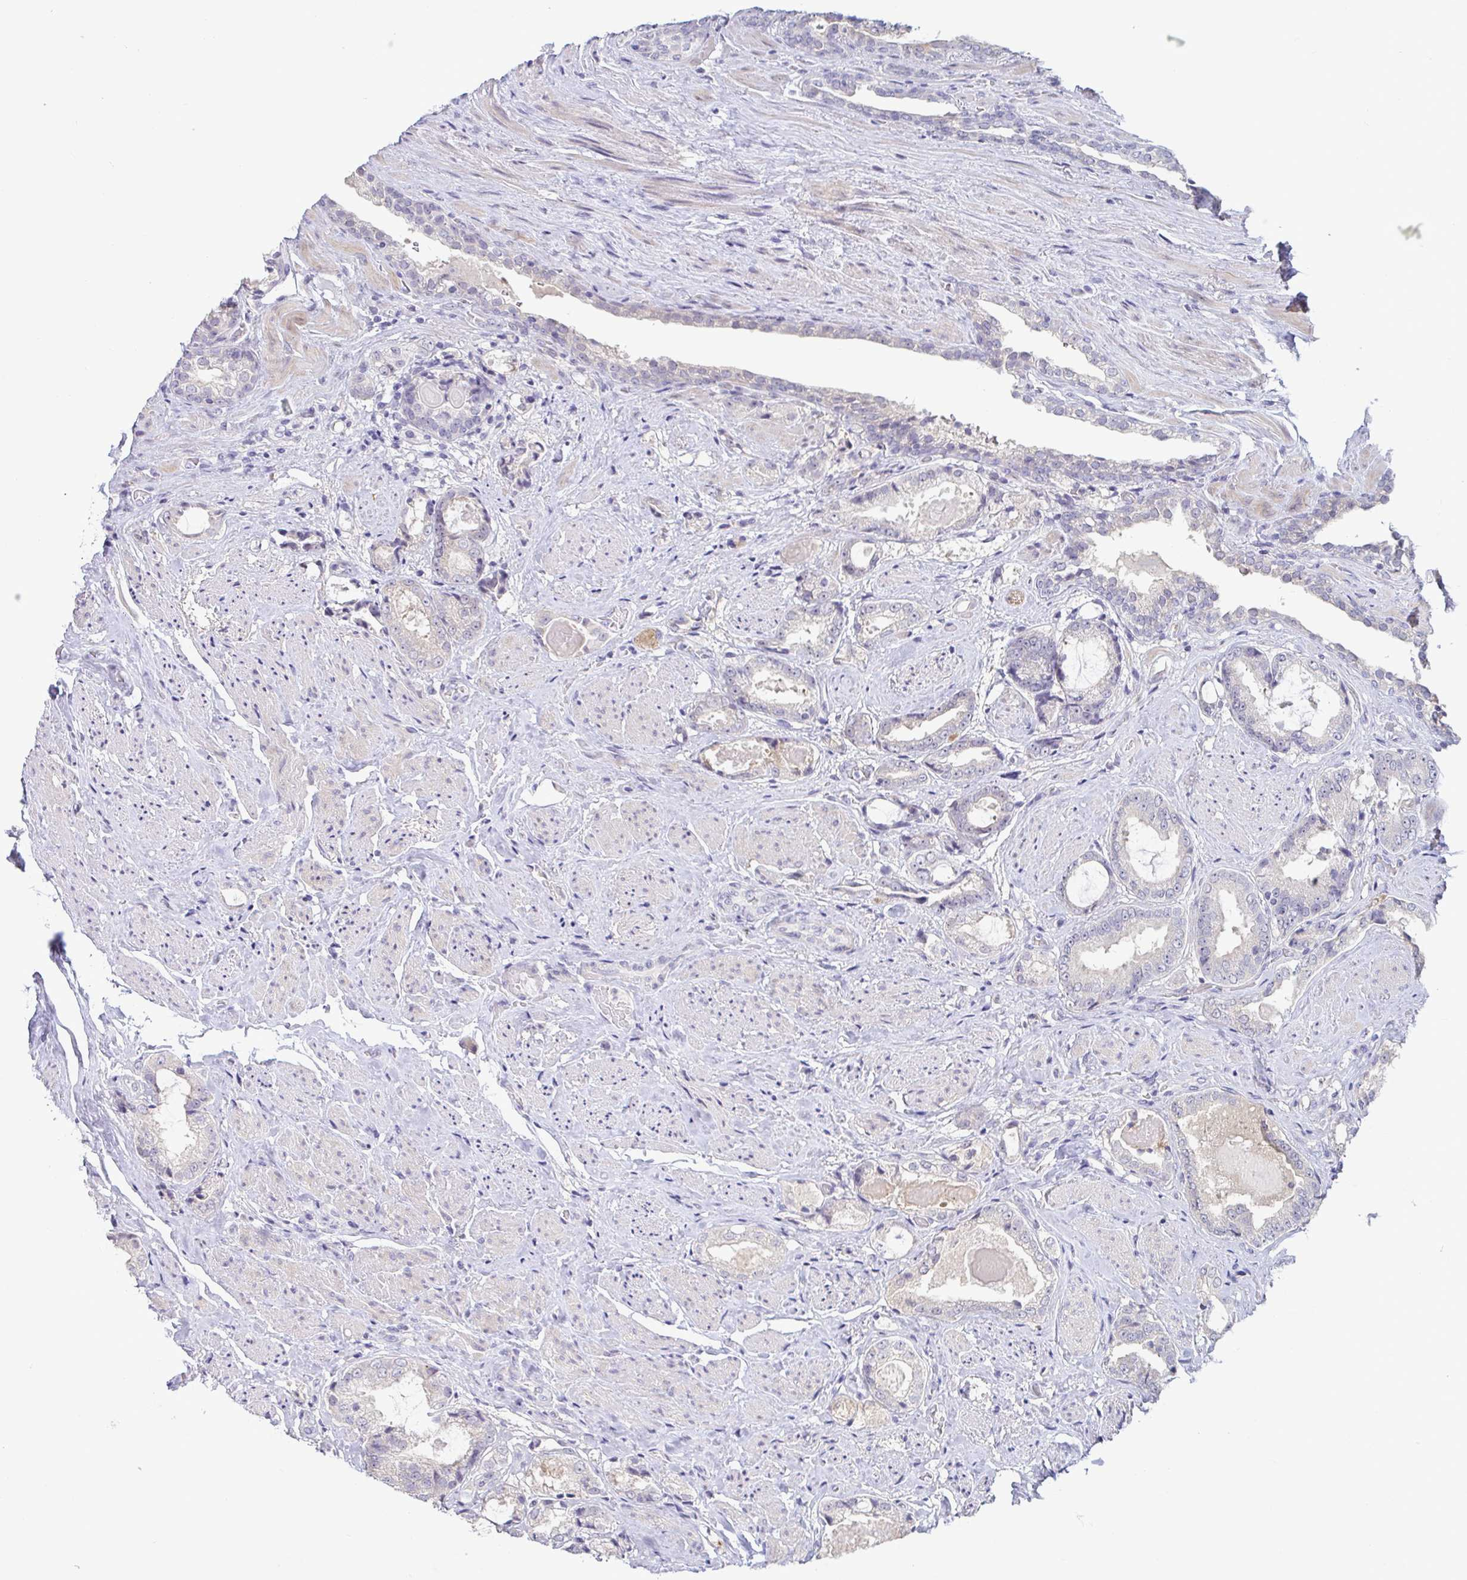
{"staining": {"intensity": "negative", "quantity": "none", "location": "none"}, "tissue": "prostate cancer", "cell_type": "Tumor cells", "image_type": "cancer", "snomed": [{"axis": "morphology", "description": "Adenocarcinoma, High grade"}, {"axis": "topography", "description": "Prostate"}], "caption": "This is an immunohistochemistry (IHC) histopathology image of high-grade adenocarcinoma (prostate). There is no positivity in tumor cells.", "gene": "GSTM1", "patient": {"sex": "male", "age": 65}}